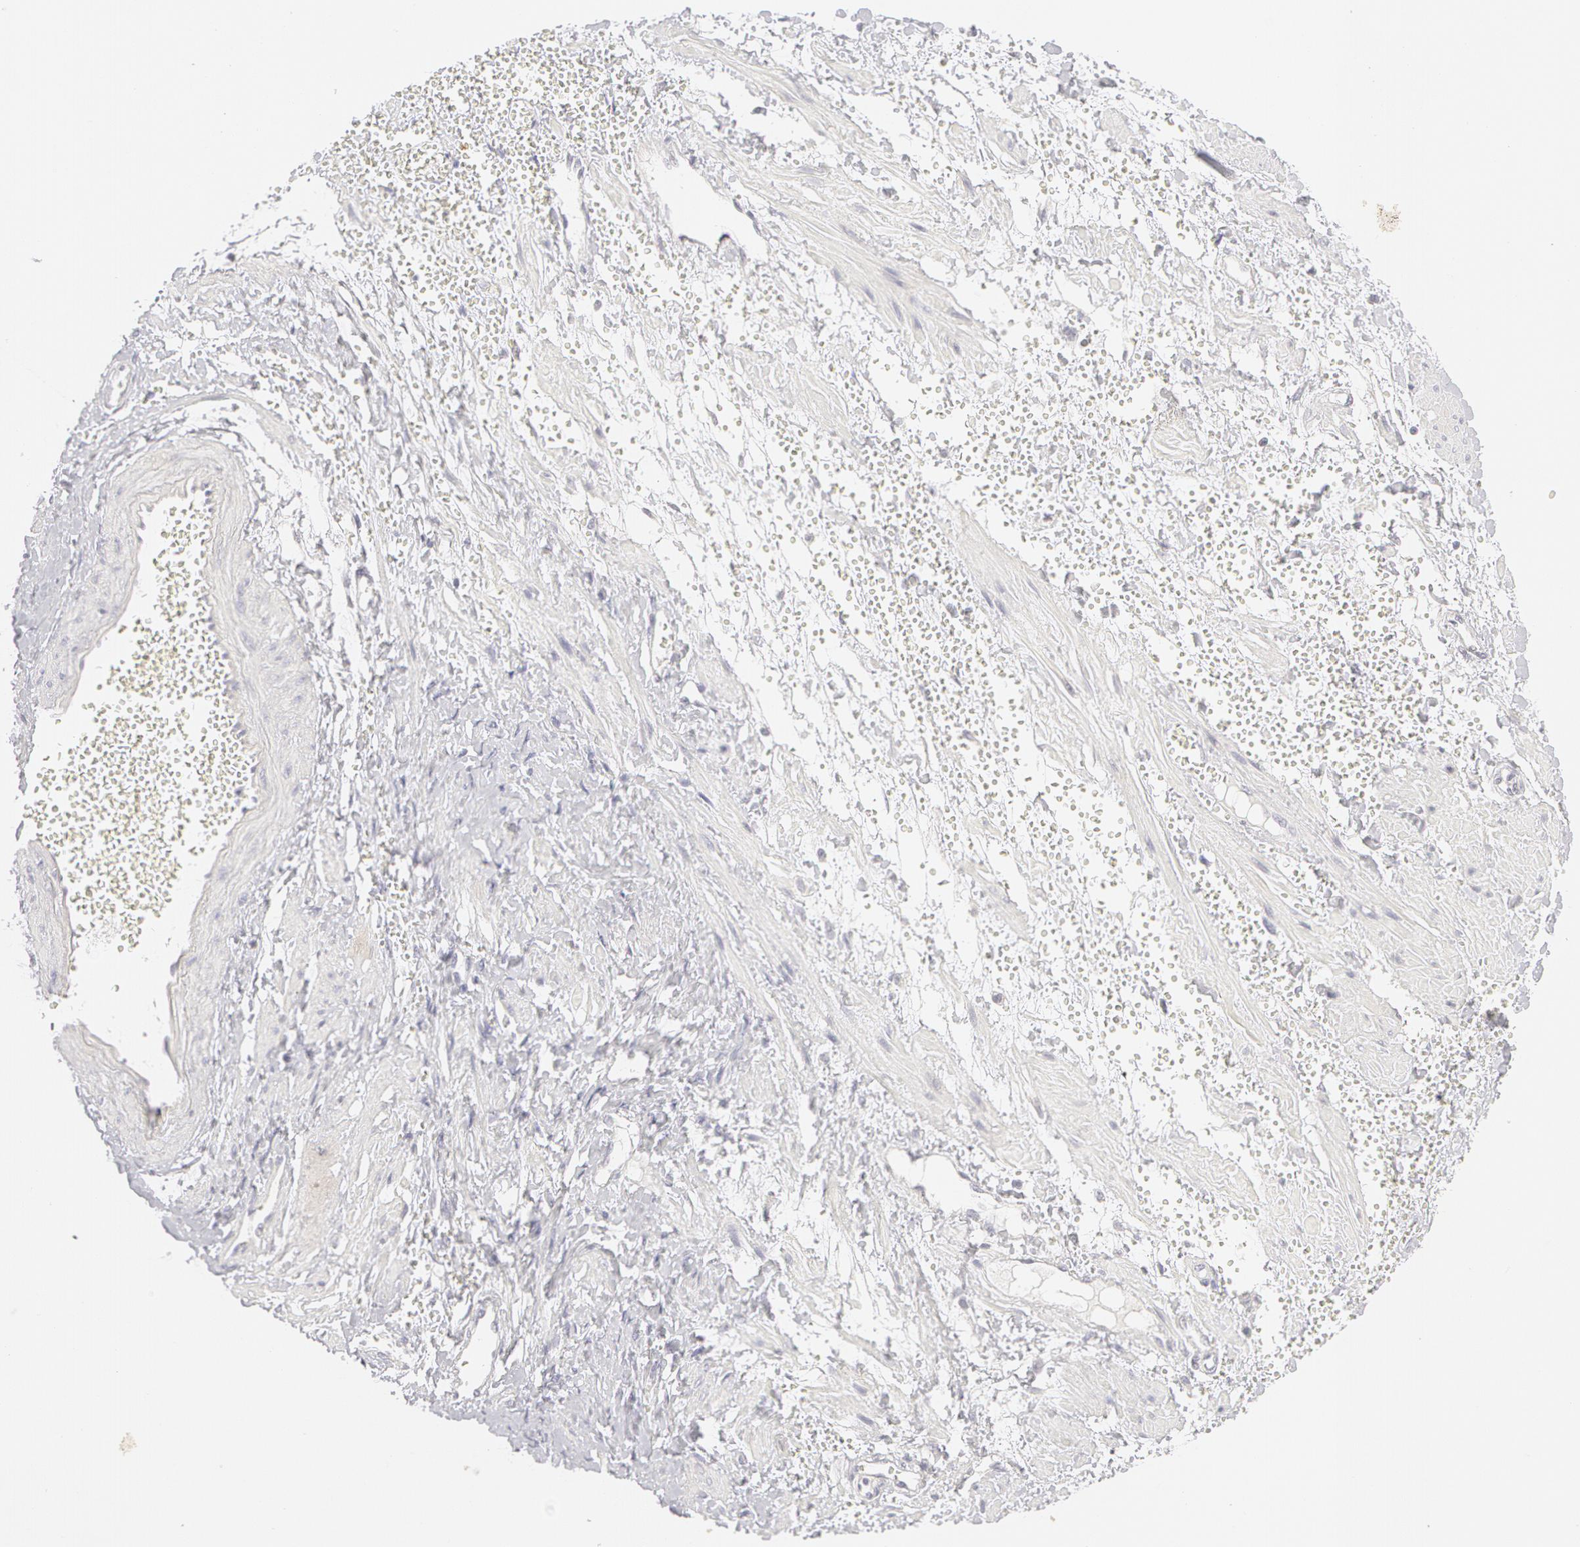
{"staining": {"intensity": "negative", "quantity": "none", "location": "none"}, "tissue": "ovarian cancer", "cell_type": "Tumor cells", "image_type": "cancer", "snomed": [{"axis": "morphology", "description": "Cystadenocarcinoma, serous, NOS"}, {"axis": "topography", "description": "Ovary"}], "caption": "Protein analysis of ovarian serous cystadenocarcinoma shows no significant staining in tumor cells. Brightfield microscopy of immunohistochemistry (IHC) stained with DAB (brown) and hematoxylin (blue), captured at high magnification.", "gene": "ABCB1", "patient": {"sex": "female", "age": 71}}